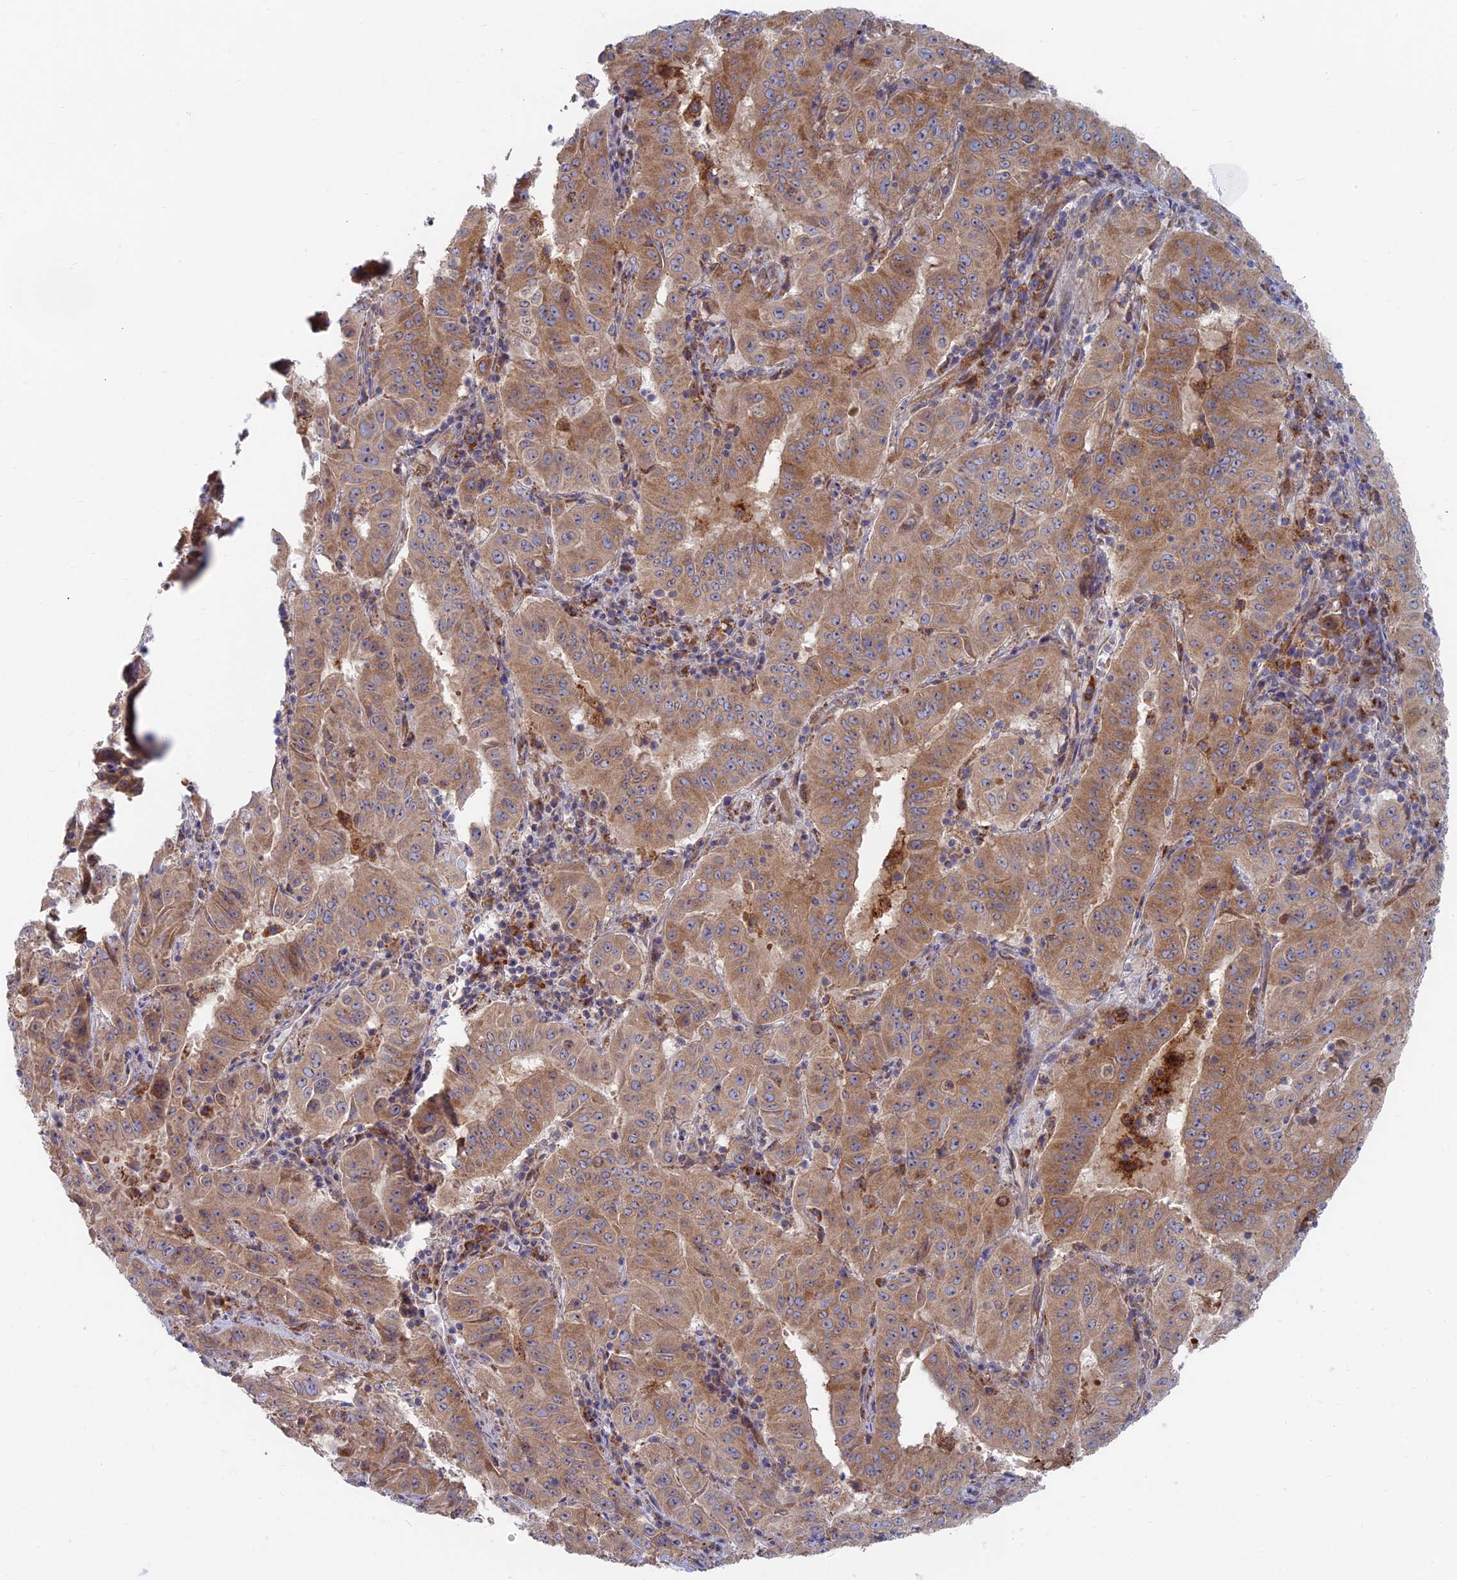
{"staining": {"intensity": "moderate", "quantity": ">75%", "location": "cytoplasmic/membranous"}, "tissue": "pancreatic cancer", "cell_type": "Tumor cells", "image_type": "cancer", "snomed": [{"axis": "morphology", "description": "Adenocarcinoma, NOS"}, {"axis": "topography", "description": "Pancreas"}], "caption": "High-power microscopy captured an immunohistochemistry micrograph of pancreatic adenocarcinoma, revealing moderate cytoplasmic/membranous positivity in about >75% of tumor cells.", "gene": "TBC1D30", "patient": {"sex": "male", "age": 63}}